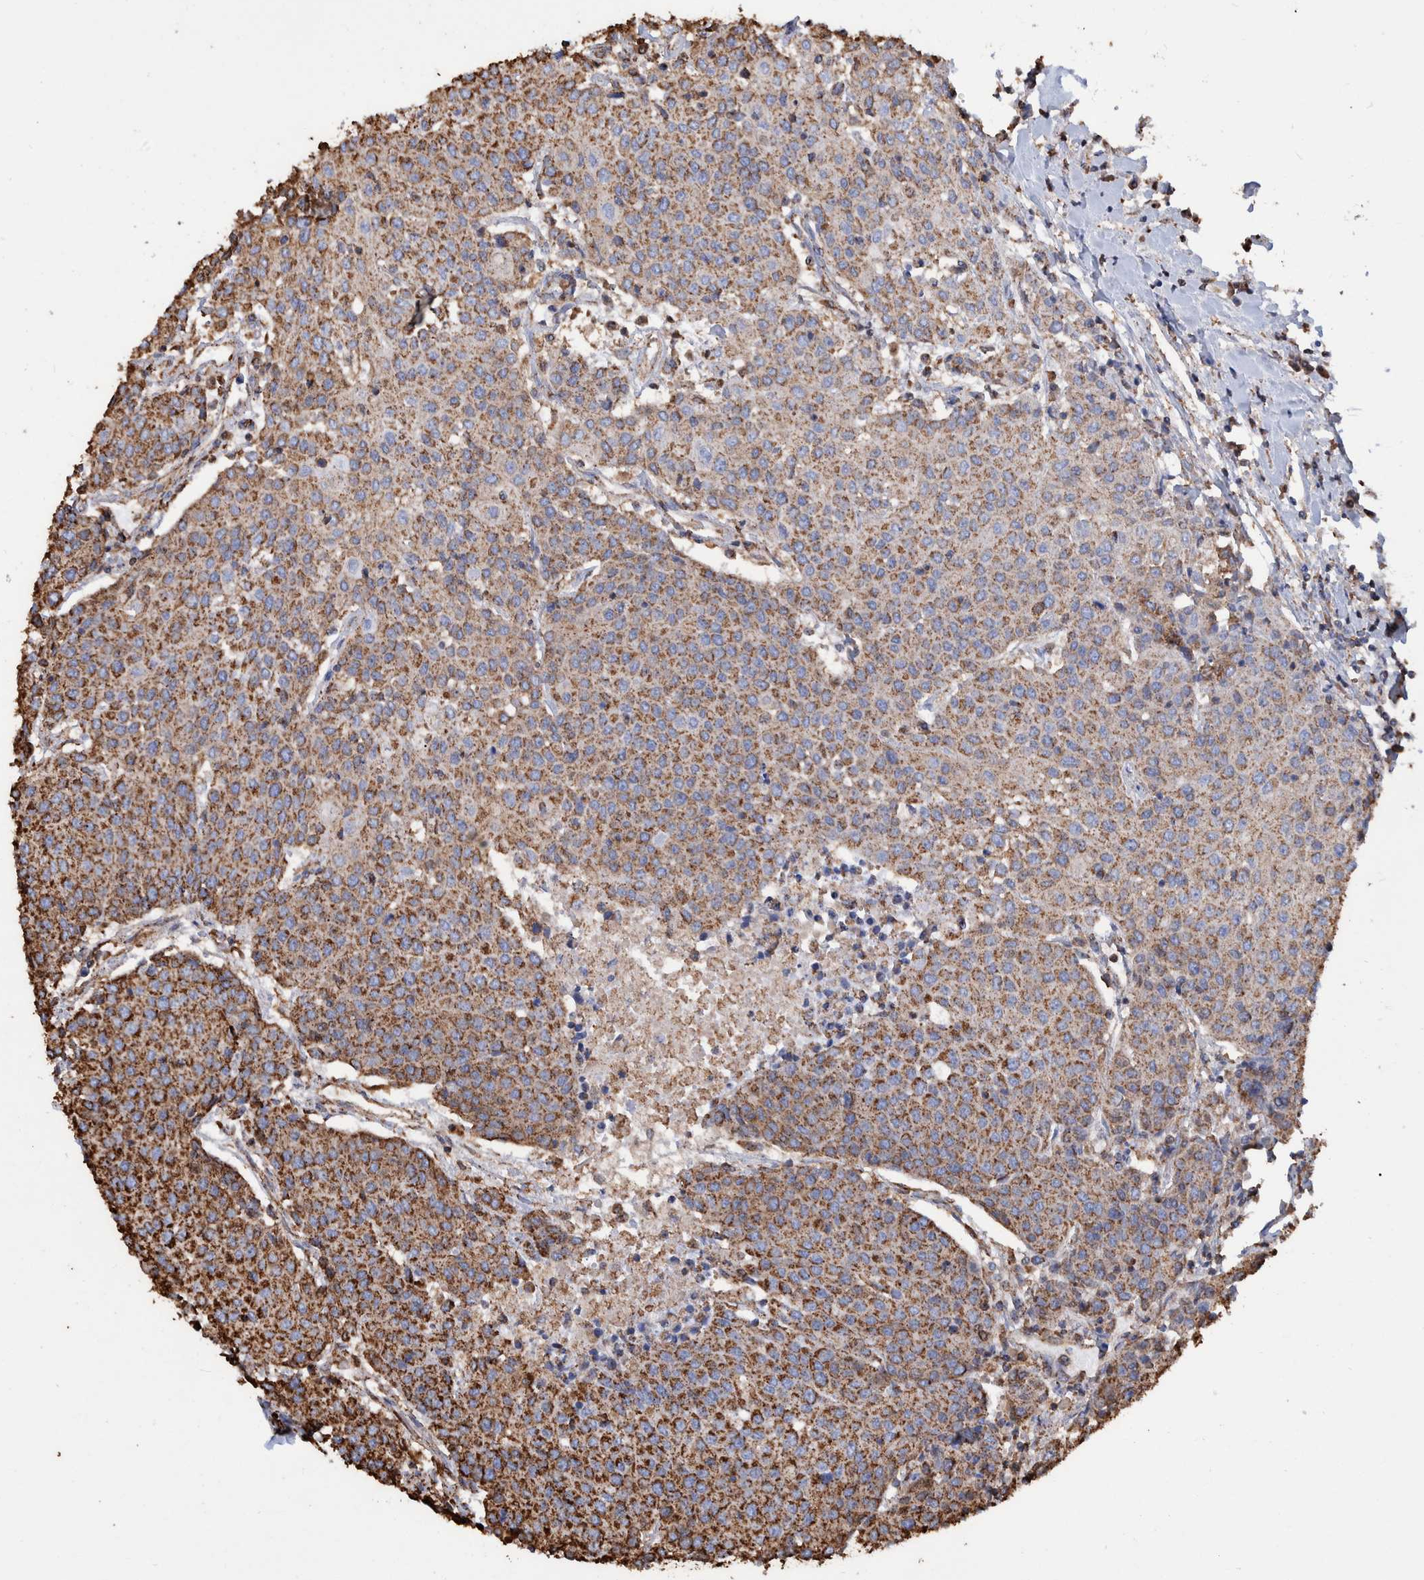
{"staining": {"intensity": "strong", "quantity": ">75%", "location": "cytoplasmic/membranous"}, "tissue": "urothelial cancer", "cell_type": "Tumor cells", "image_type": "cancer", "snomed": [{"axis": "morphology", "description": "Urothelial carcinoma, High grade"}, {"axis": "topography", "description": "Urinary bladder"}], "caption": "Immunohistochemical staining of high-grade urothelial carcinoma displays strong cytoplasmic/membranous protein positivity in about >75% of tumor cells.", "gene": "VPS26C", "patient": {"sex": "female", "age": 85}}